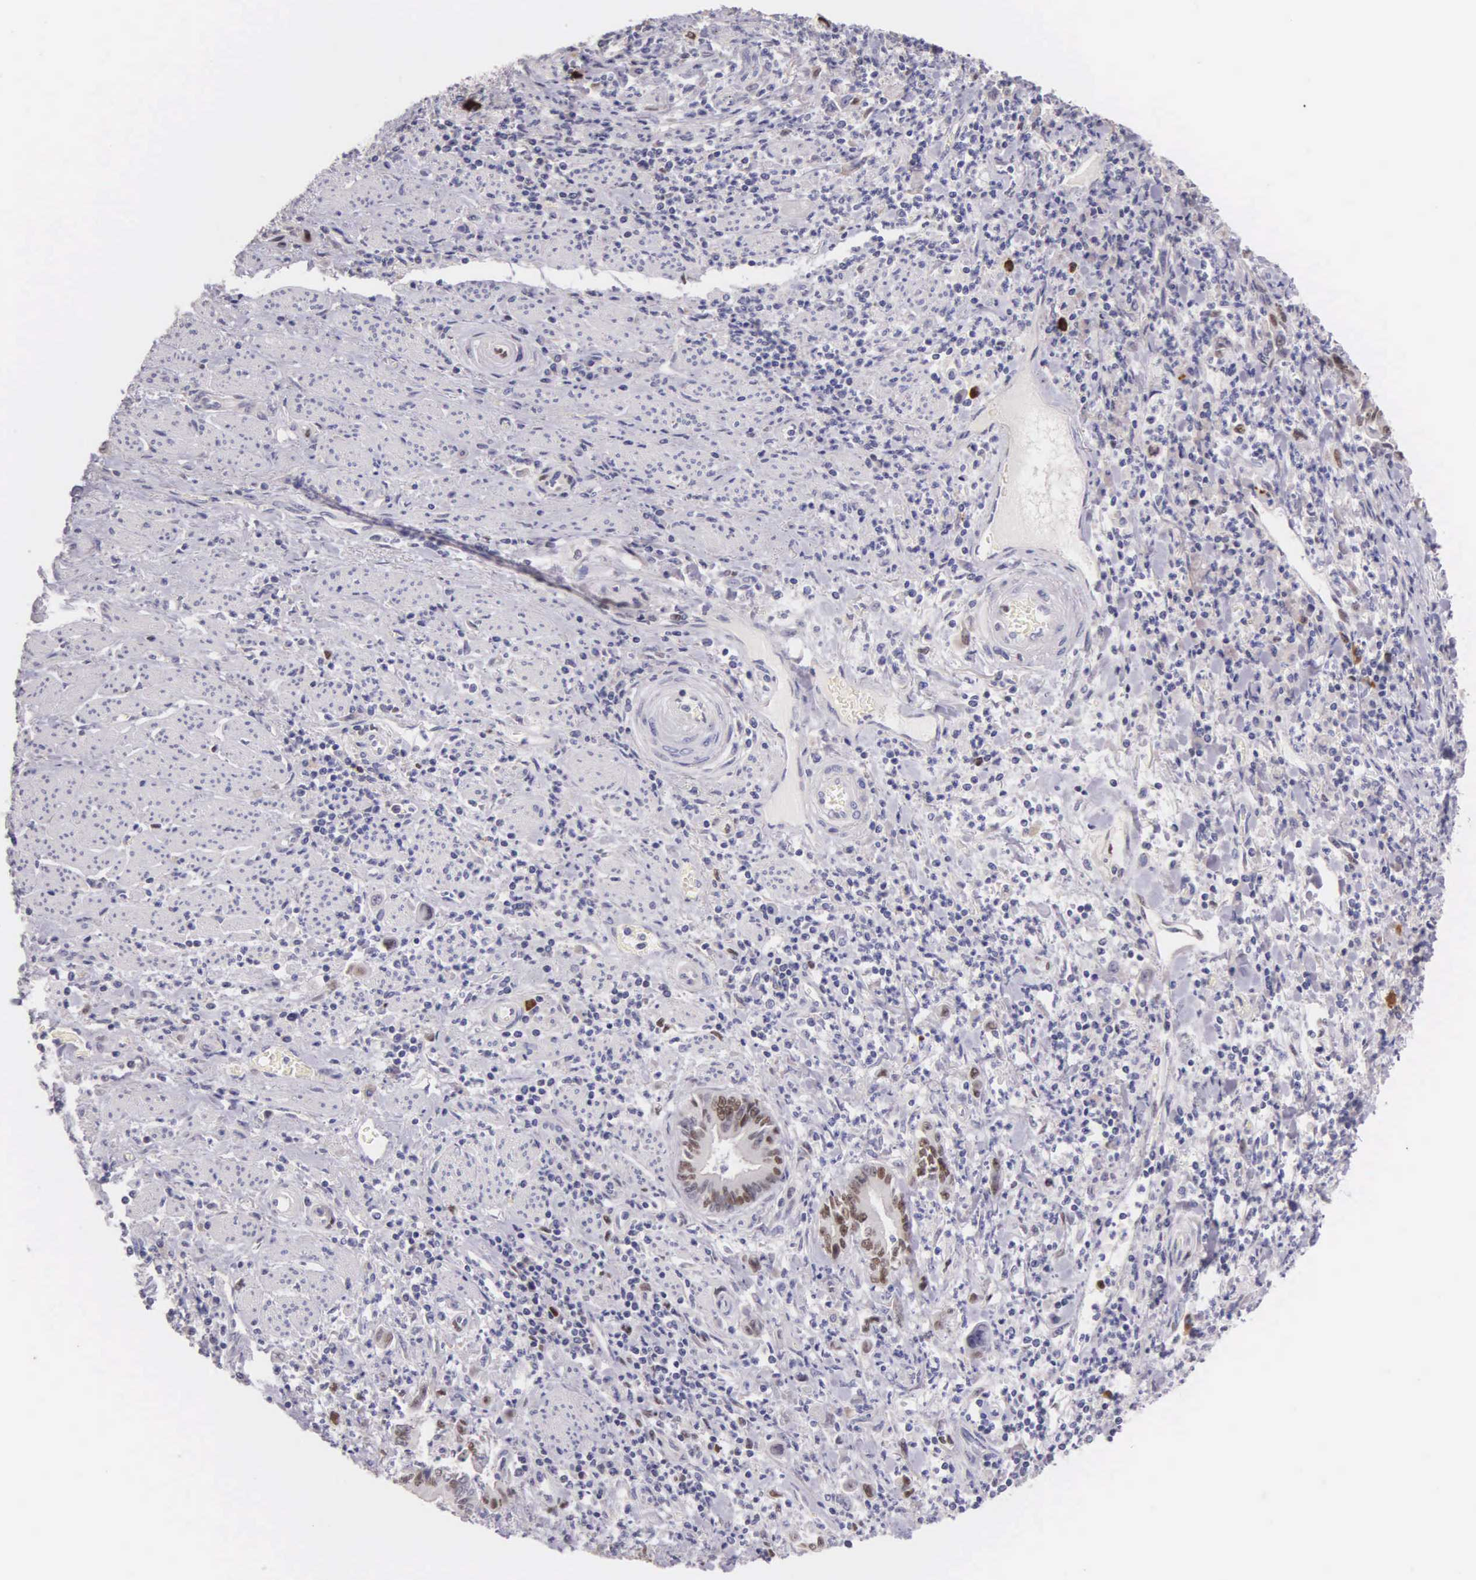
{"staining": {"intensity": "moderate", "quantity": "25%-75%", "location": "nuclear"}, "tissue": "stomach cancer", "cell_type": "Tumor cells", "image_type": "cancer", "snomed": [{"axis": "morphology", "description": "Adenocarcinoma, NOS"}, {"axis": "topography", "description": "Stomach"}], "caption": "A photomicrograph of human adenocarcinoma (stomach) stained for a protein reveals moderate nuclear brown staining in tumor cells.", "gene": "MCM5", "patient": {"sex": "female", "age": 76}}